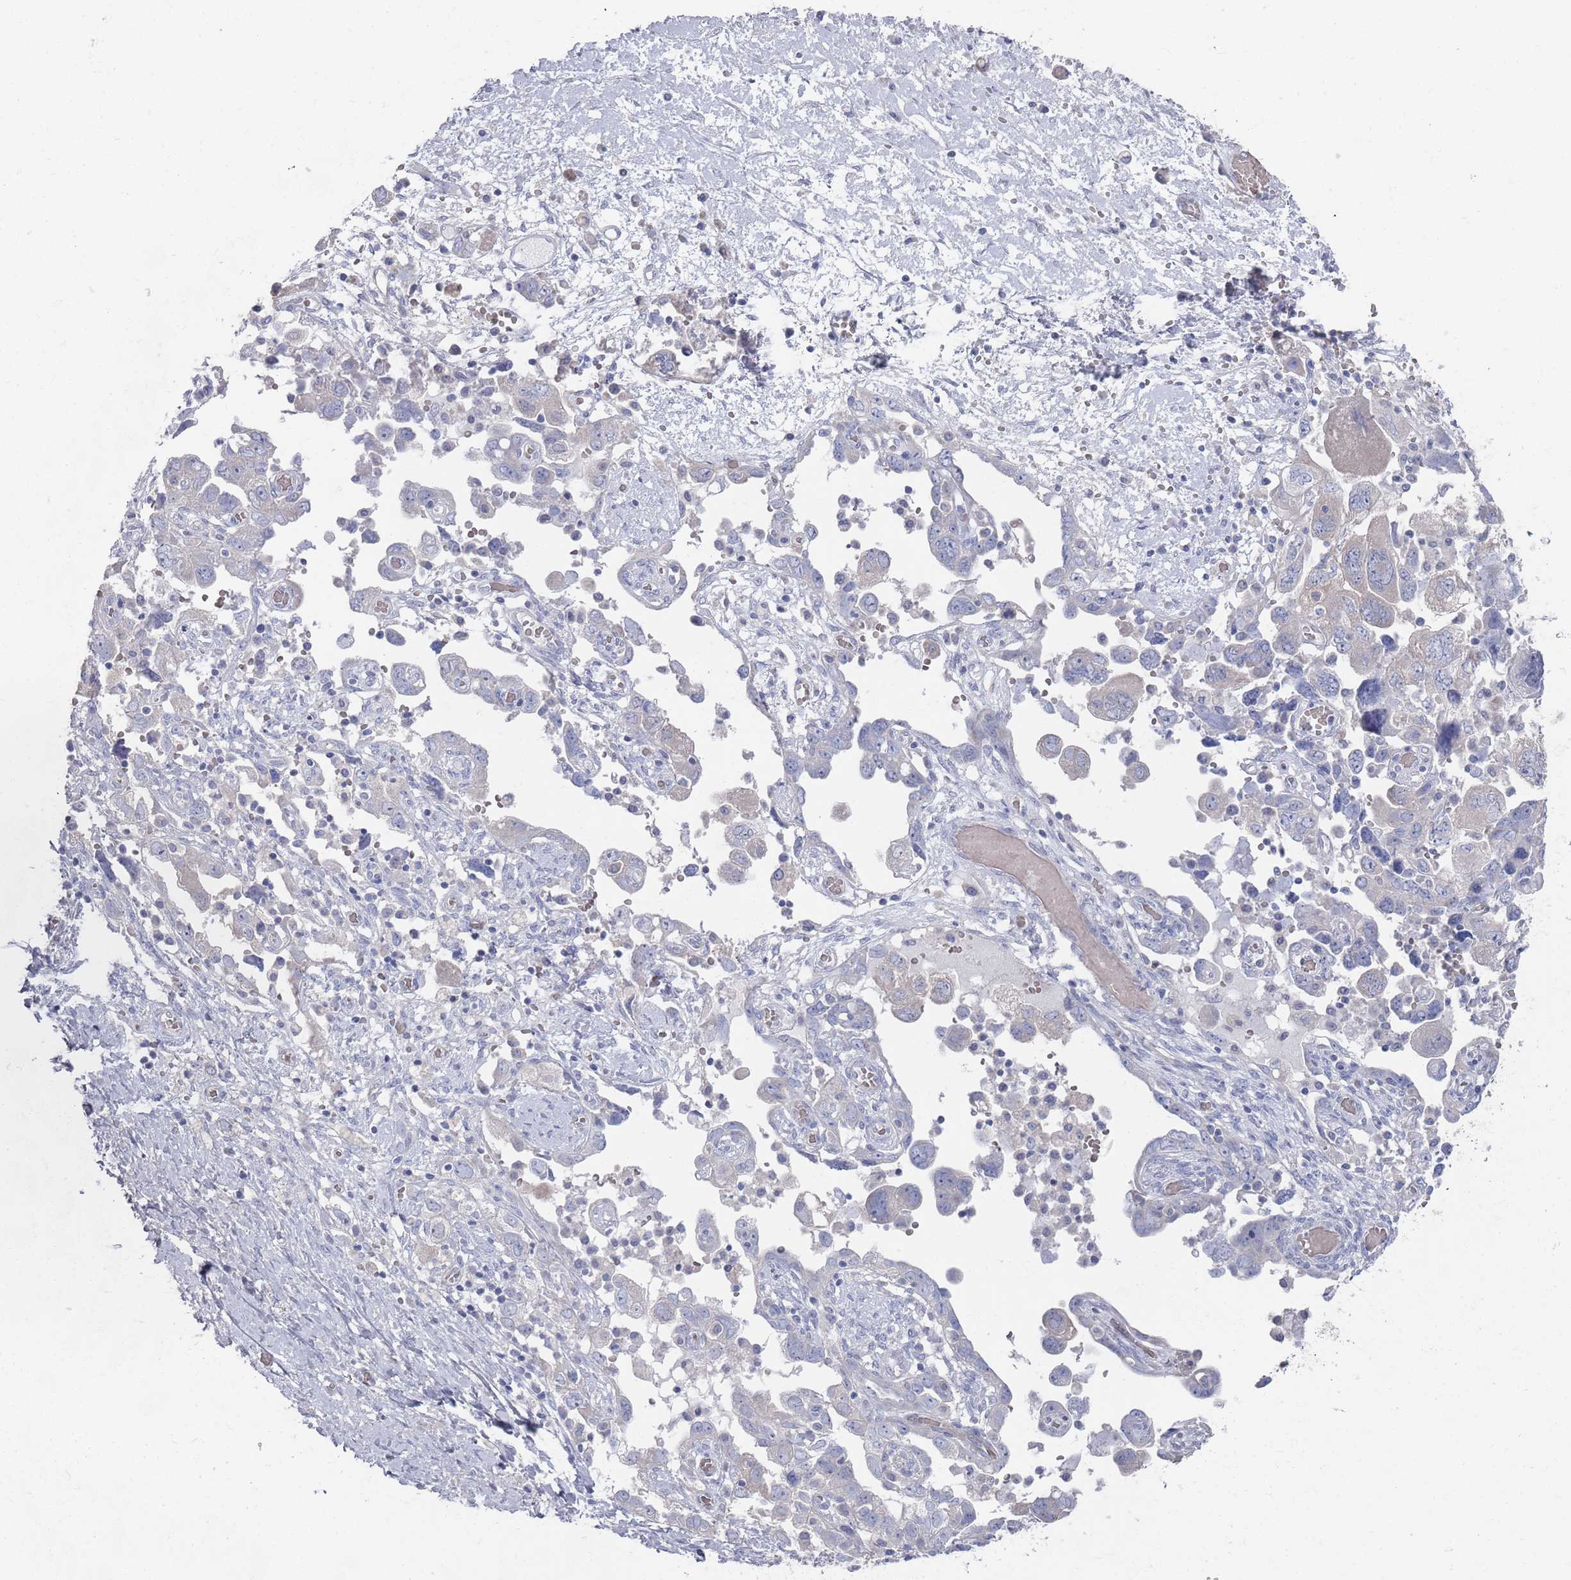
{"staining": {"intensity": "negative", "quantity": "none", "location": "none"}, "tissue": "ovarian cancer", "cell_type": "Tumor cells", "image_type": "cancer", "snomed": [{"axis": "morphology", "description": "Carcinoma, NOS"}, {"axis": "morphology", "description": "Cystadenocarcinoma, serous, NOS"}, {"axis": "topography", "description": "Ovary"}], "caption": "IHC photomicrograph of ovarian cancer stained for a protein (brown), which reveals no positivity in tumor cells.", "gene": "TMCO3", "patient": {"sex": "female", "age": 69}}